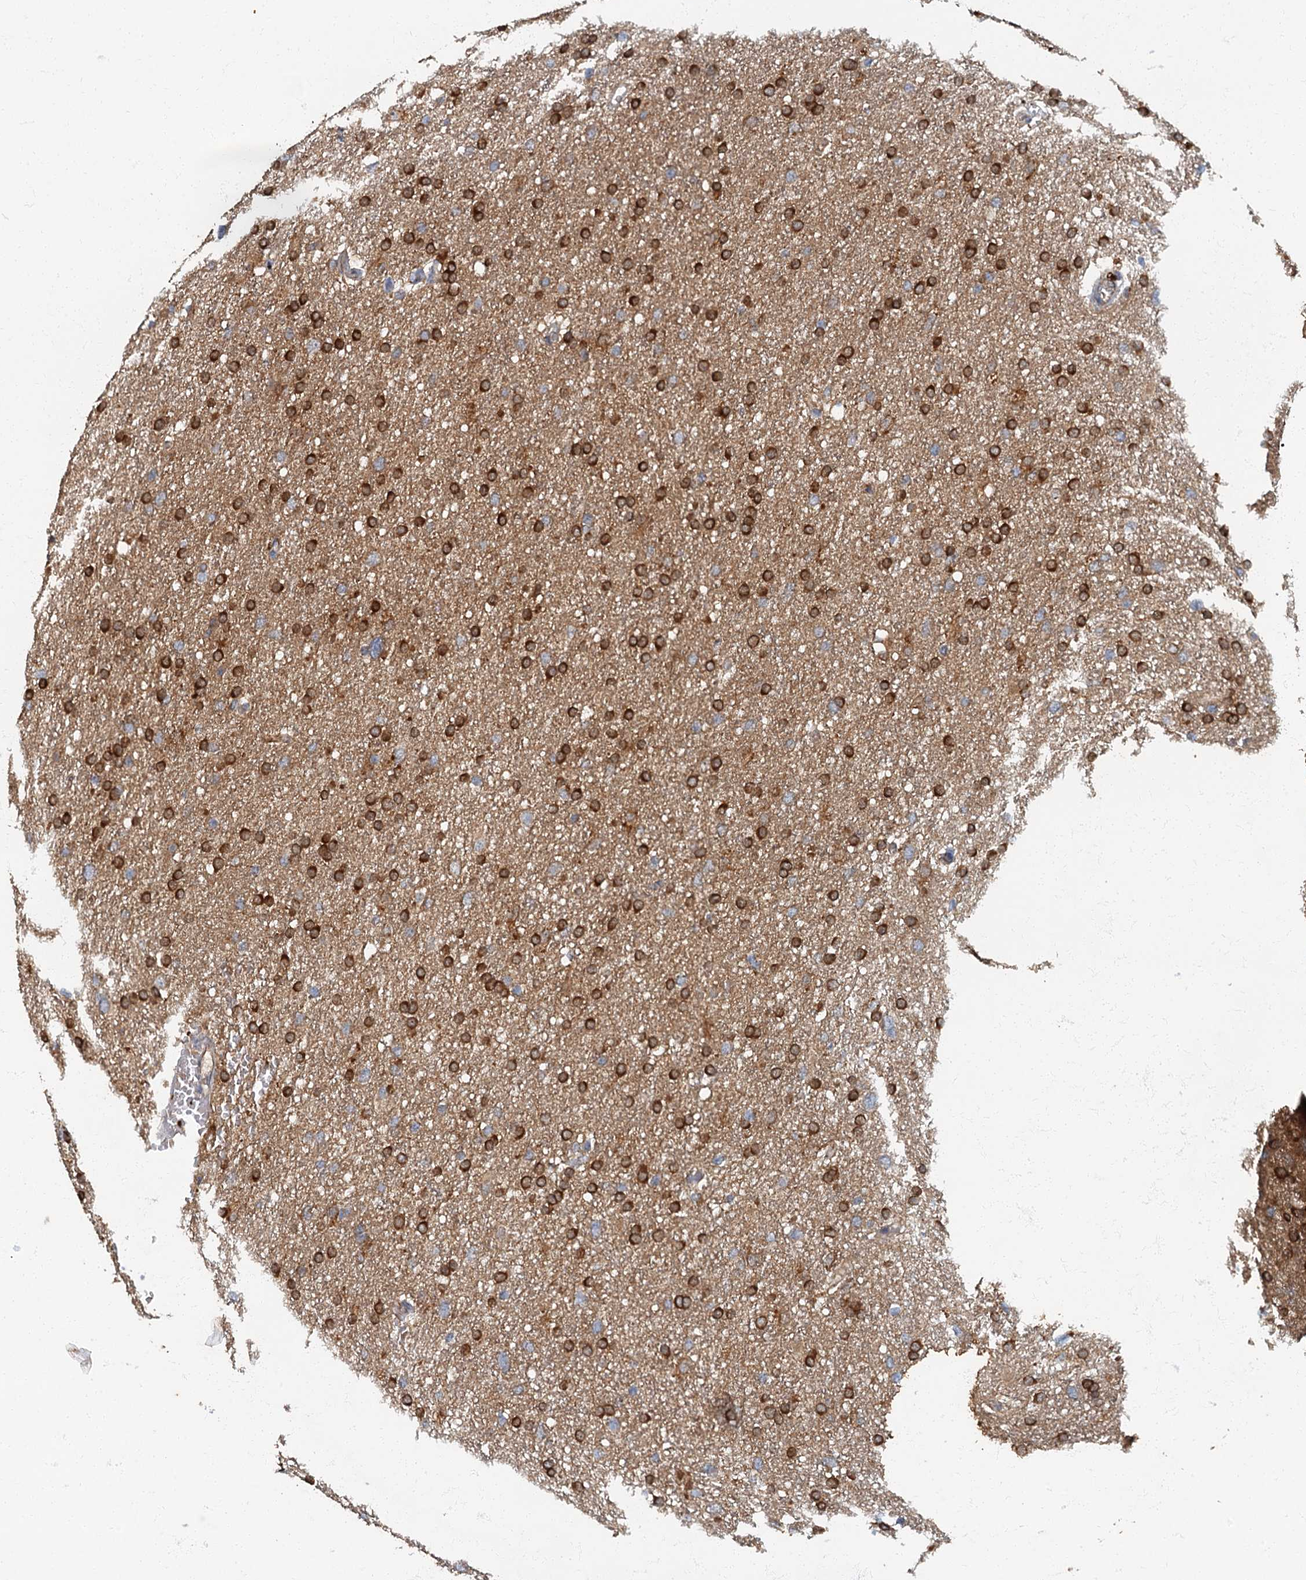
{"staining": {"intensity": "negative", "quantity": "none", "location": "none"}, "tissue": "glioma", "cell_type": "Tumor cells", "image_type": "cancer", "snomed": [{"axis": "morphology", "description": "Glioma, malignant, High grade"}, {"axis": "topography", "description": "Cerebral cortex"}], "caption": "Tumor cells show no significant protein staining in glioma.", "gene": "ARL11", "patient": {"sex": "female", "age": 36}}